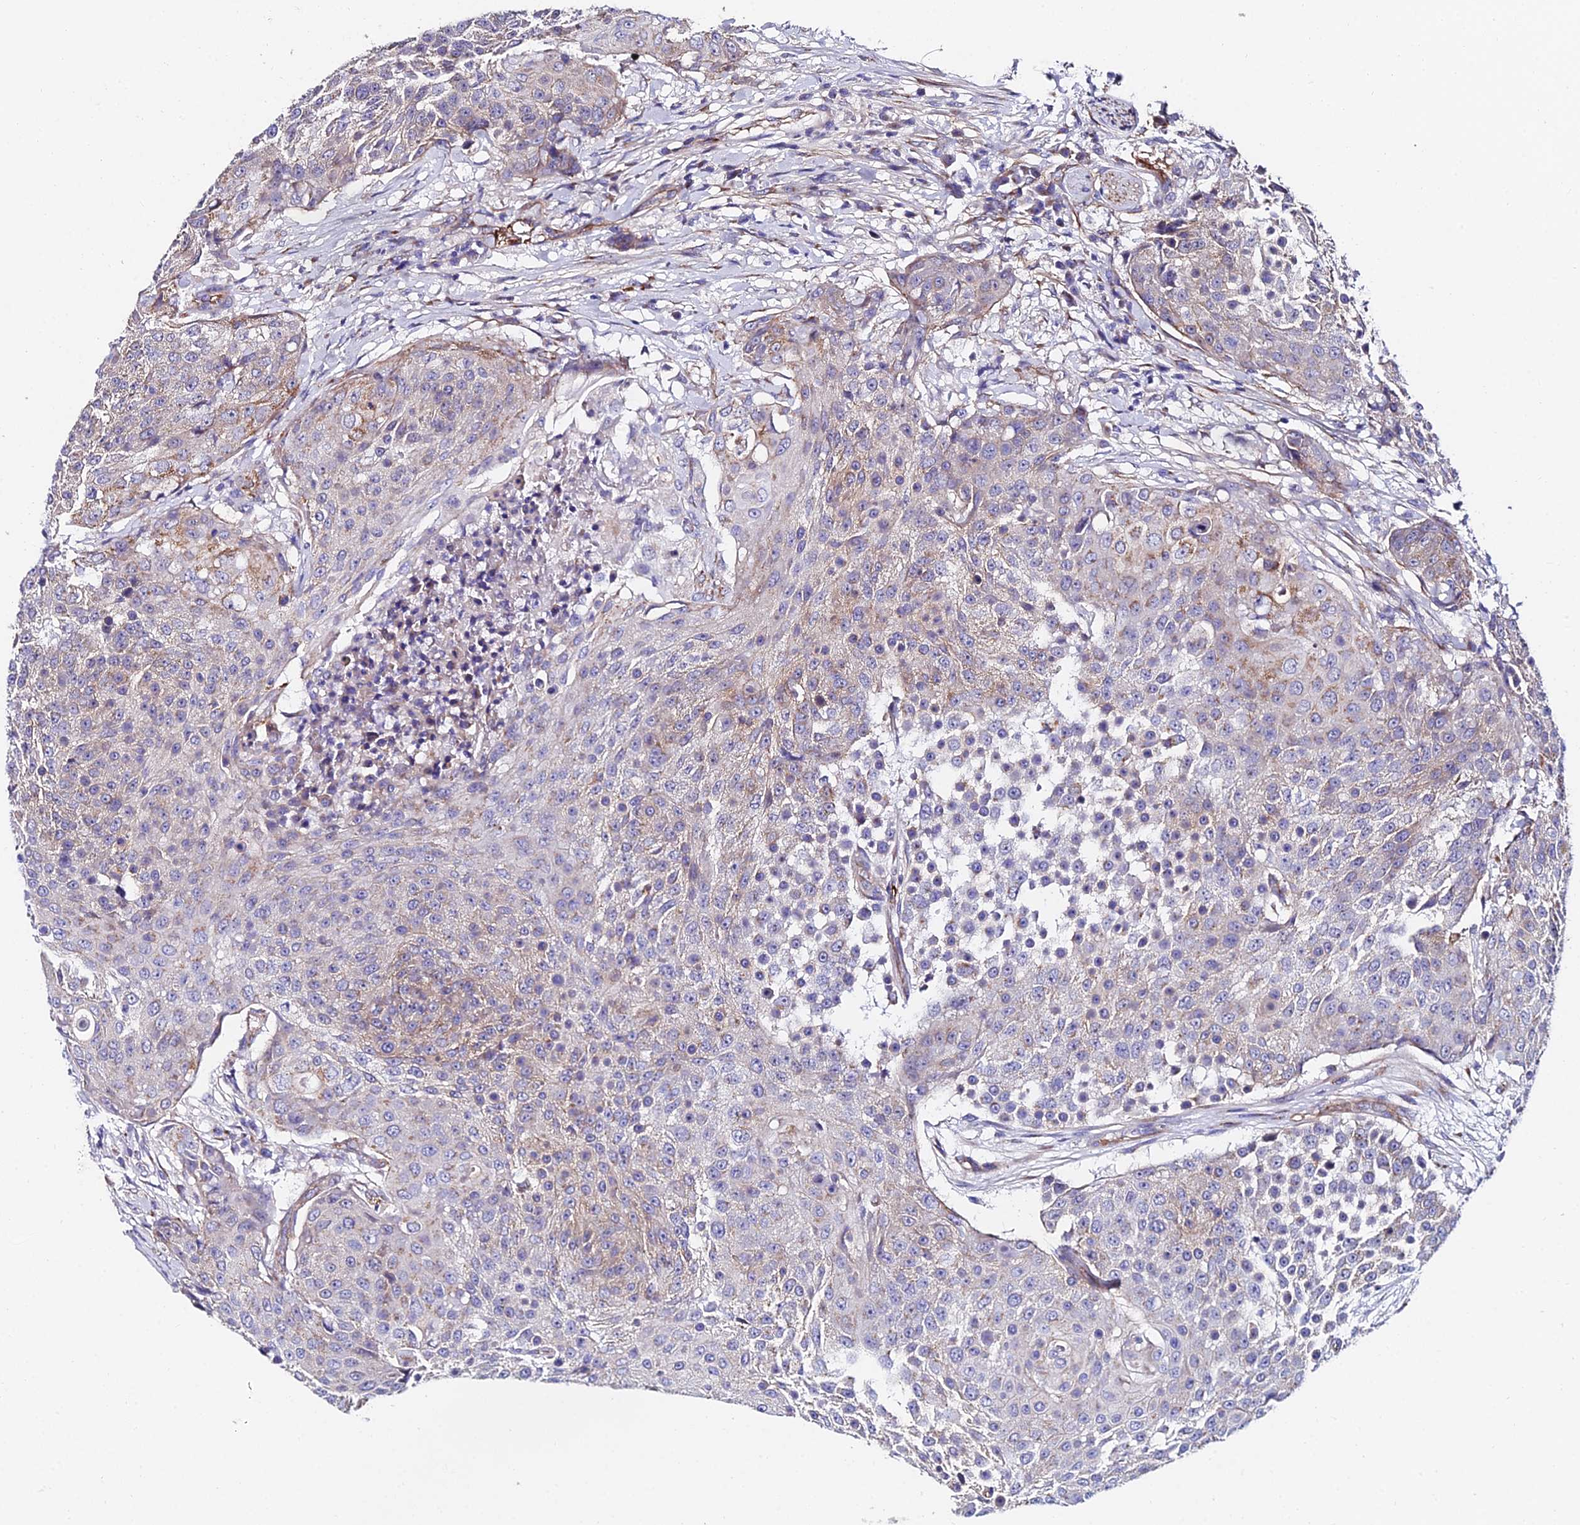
{"staining": {"intensity": "weak", "quantity": "<25%", "location": "cytoplasmic/membranous"}, "tissue": "urothelial cancer", "cell_type": "Tumor cells", "image_type": "cancer", "snomed": [{"axis": "morphology", "description": "Urothelial carcinoma, High grade"}, {"axis": "topography", "description": "Urinary bladder"}], "caption": "This is an IHC micrograph of urothelial carcinoma (high-grade). There is no expression in tumor cells.", "gene": "ADGRF3", "patient": {"sex": "female", "age": 63}}